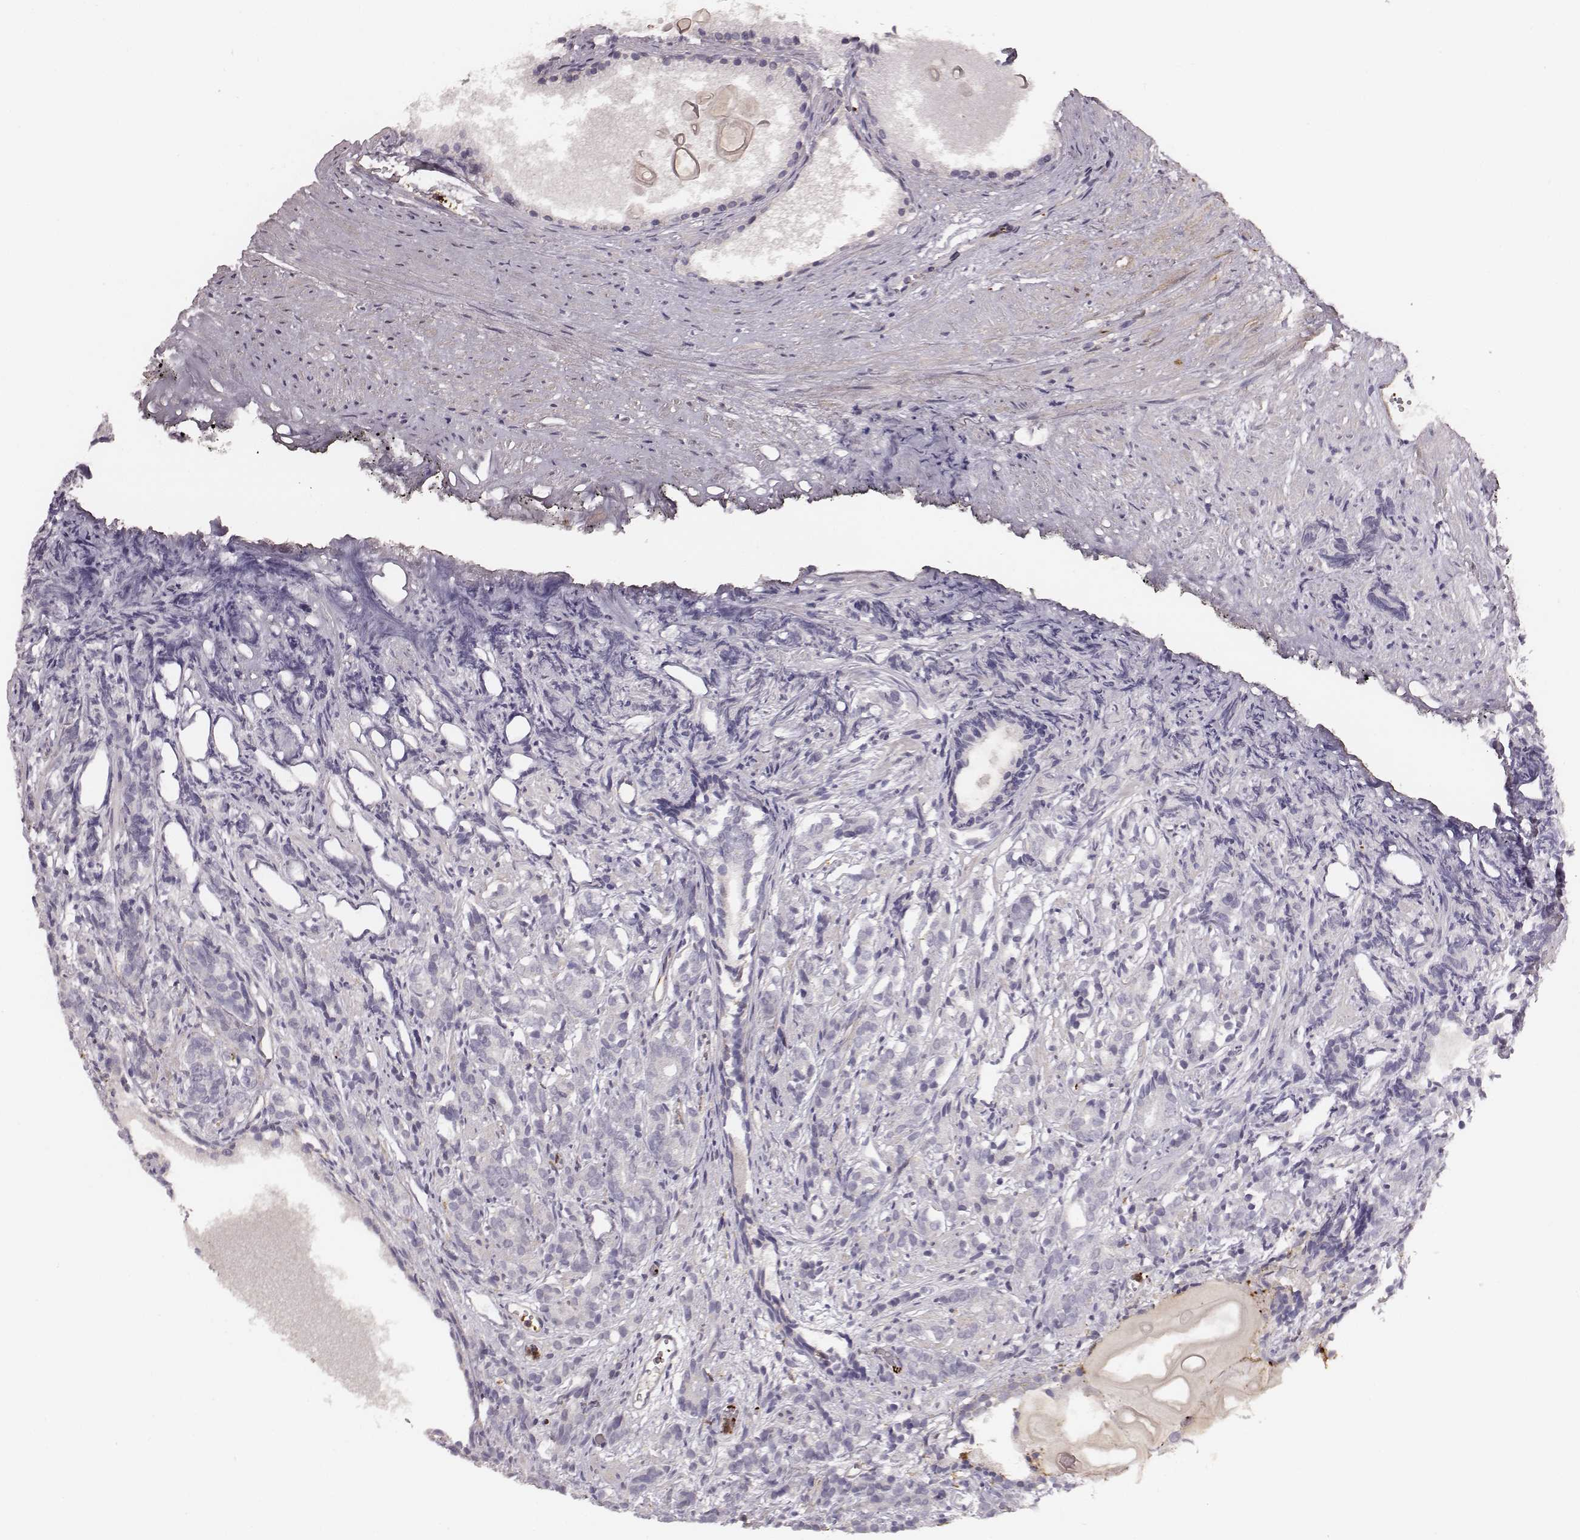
{"staining": {"intensity": "negative", "quantity": "none", "location": "none"}, "tissue": "prostate cancer", "cell_type": "Tumor cells", "image_type": "cancer", "snomed": [{"axis": "morphology", "description": "Adenocarcinoma, High grade"}, {"axis": "topography", "description": "Prostate"}], "caption": "Image shows no protein staining in tumor cells of prostate cancer tissue. (Brightfield microscopy of DAB (3,3'-diaminobenzidine) IHC at high magnification).", "gene": "ZYX", "patient": {"sex": "male", "age": 84}}